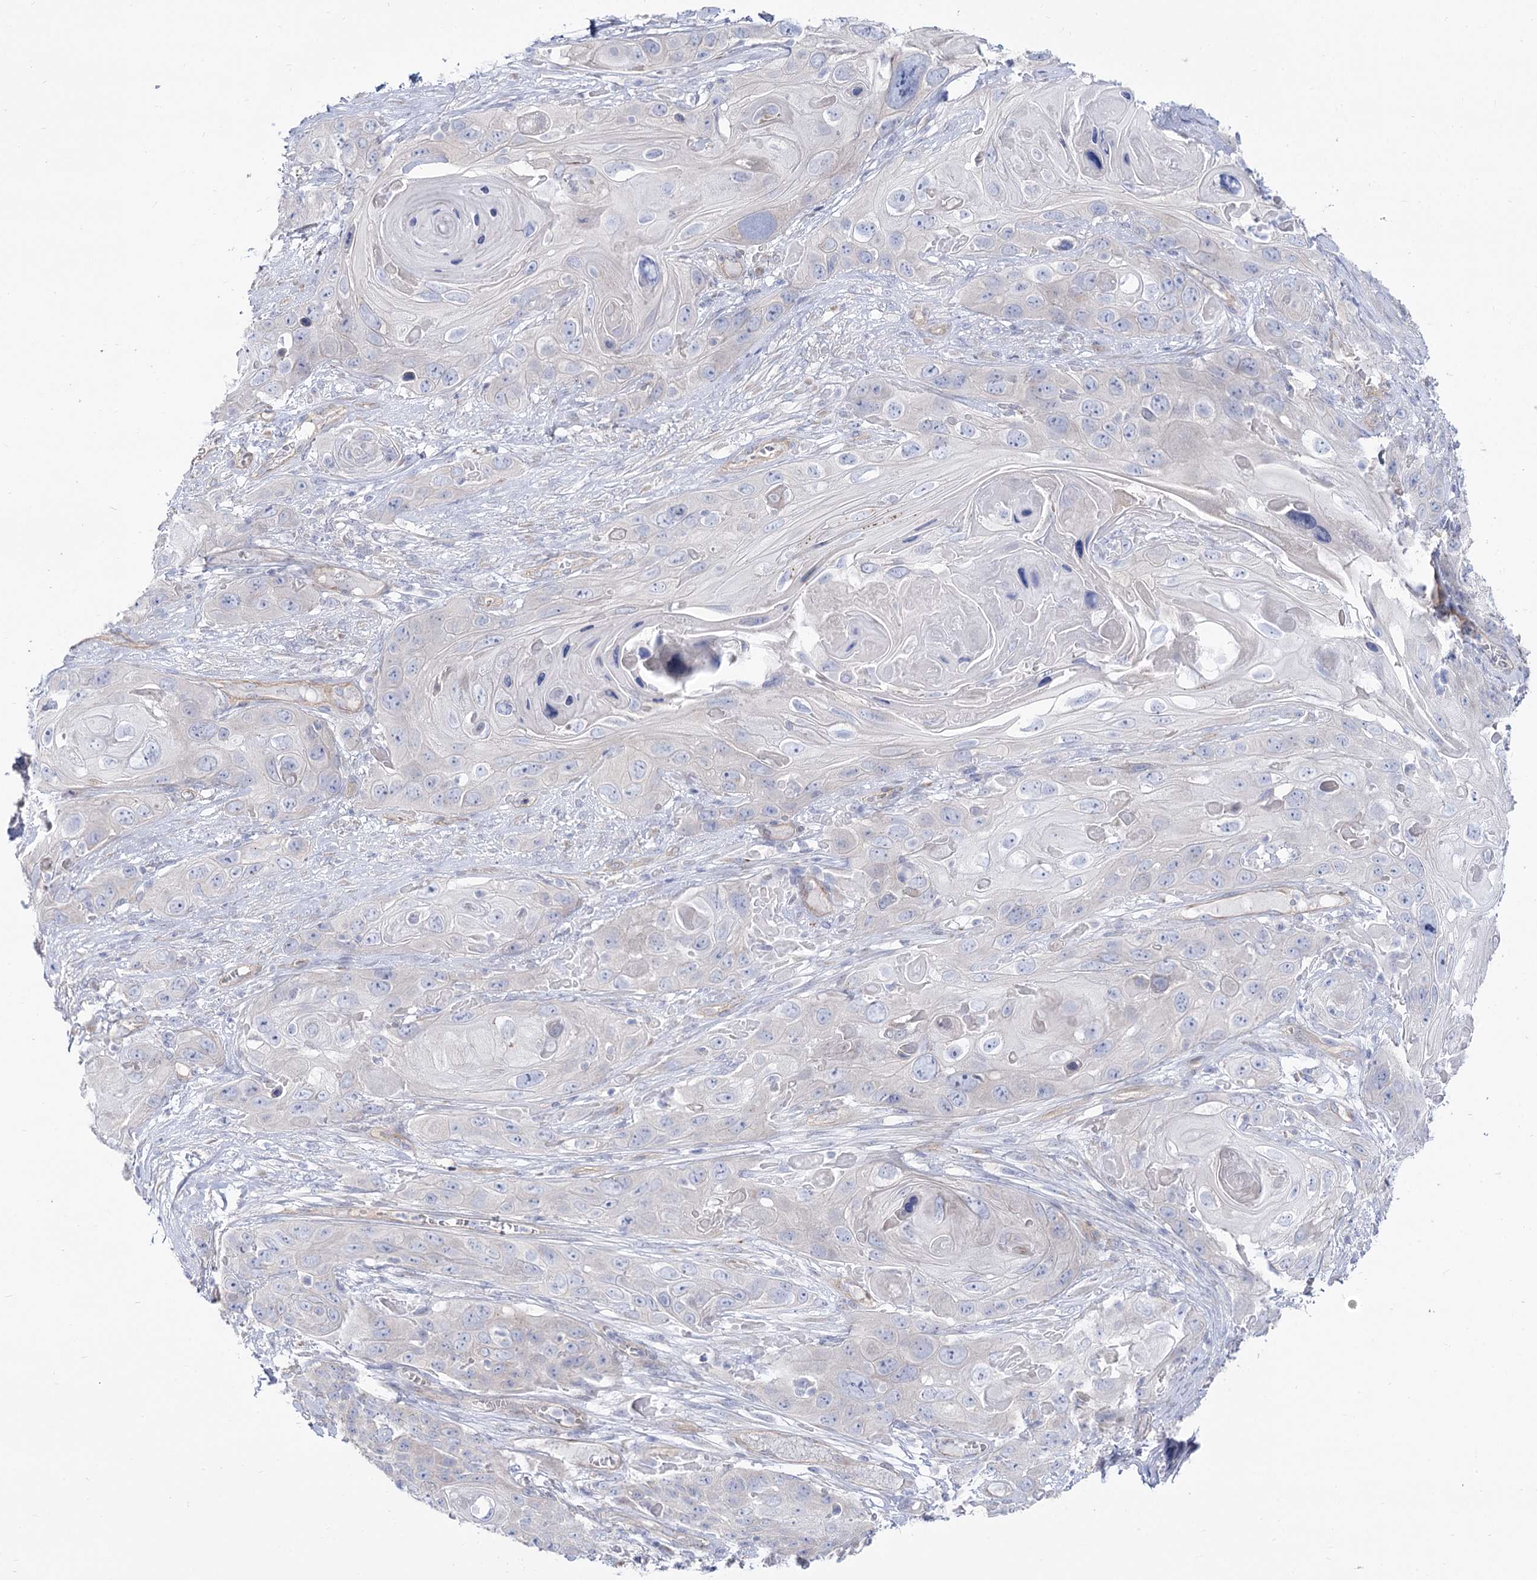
{"staining": {"intensity": "negative", "quantity": "none", "location": "none"}, "tissue": "skin cancer", "cell_type": "Tumor cells", "image_type": "cancer", "snomed": [{"axis": "morphology", "description": "Squamous cell carcinoma, NOS"}, {"axis": "topography", "description": "Skin"}], "caption": "Micrograph shows no protein staining in tumor cells of skin squamous cell carcinoma tissue.", "gene": "SUOX", "patient": {"sex": "male", "age": 55}}